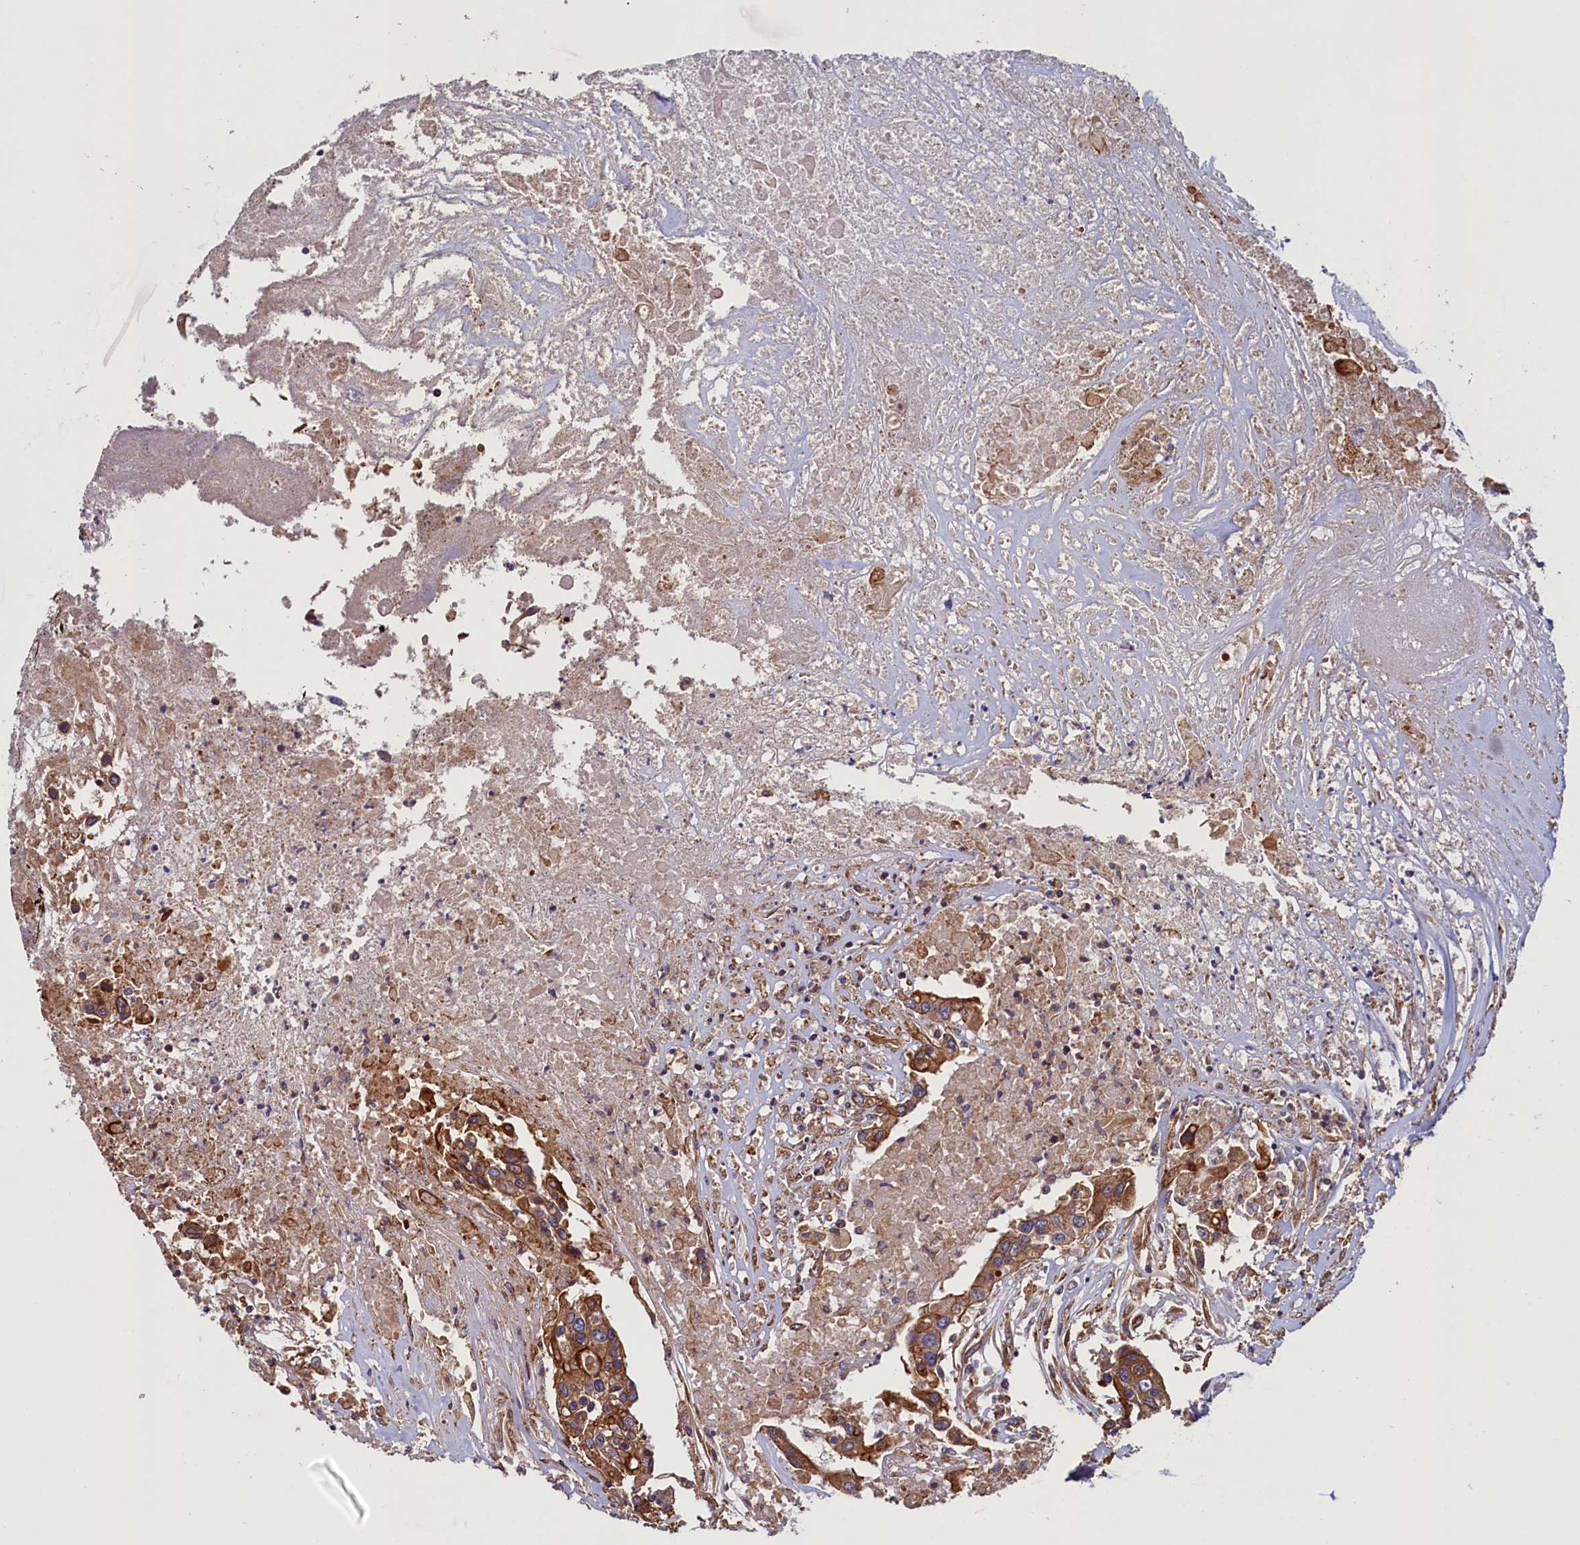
{"staining": {"intensity": "moderate", "quantity": ">75%", "location": "cytoplasmic/membranous"}, "tissue": "colorectal cancer", "cell_type": "Tumor cells", "image_type": "cancer", "snomed": [{"axis": "morphology", "description": "Adenocarcinoma, NOS"}, {"axis": "topography", "description": "Colon"}], "caption": "This is a histology image of immunohistochemistry staining of colorectal cancer (adenocarcinoma), which shows moderate staining in the cytoplasmic/membranous of tumor cells.", "gene": "ATXN2L", "patient": {"sex": "male", "age": 77}}